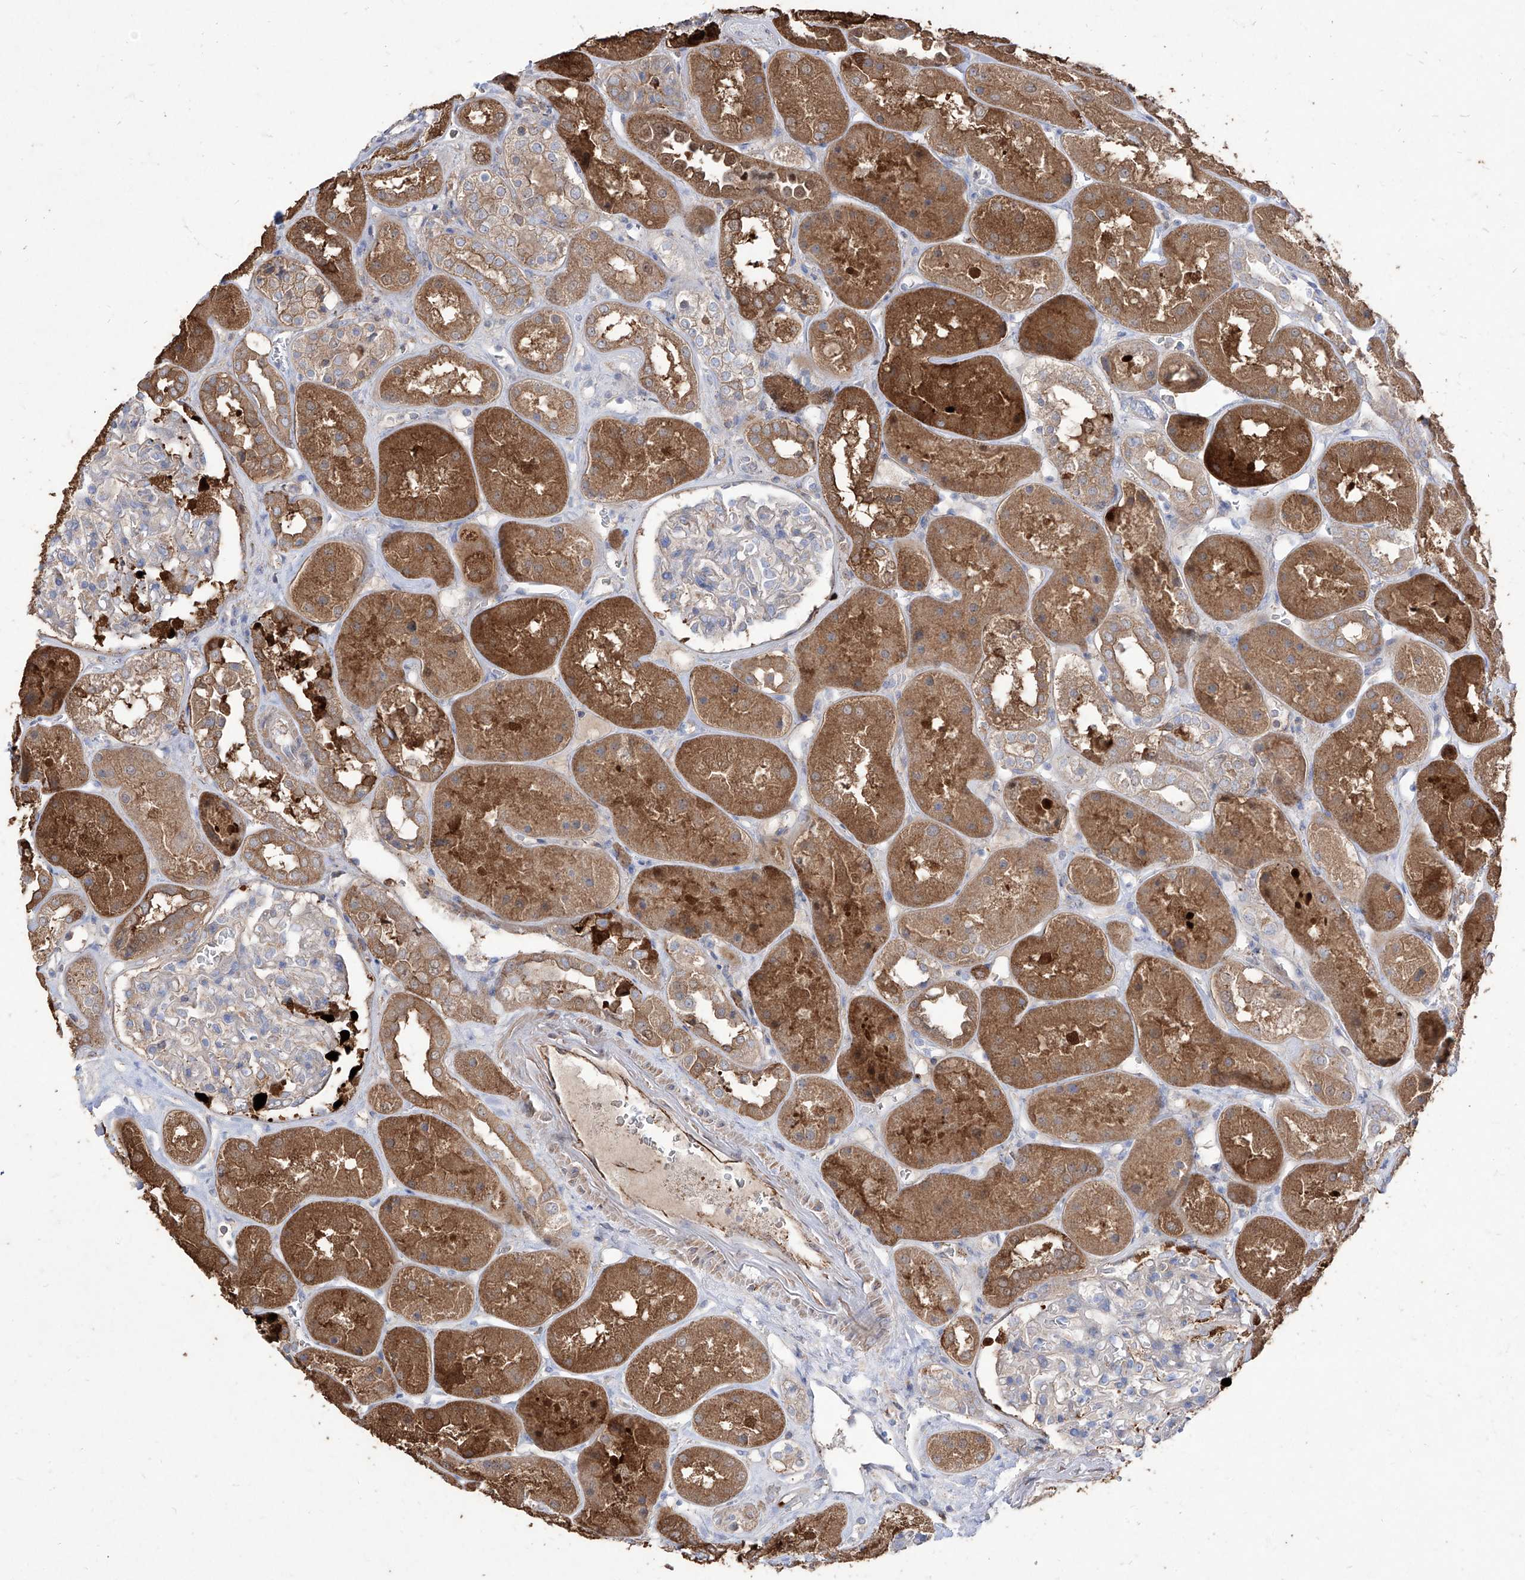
{"staining": {"intensity": "negative", "quantity": "none", "location": "none"}, "tissue": "kidney", "cell_type": "Cells in glomeruli", "image_type": "normal", "snomed": [{"axis": "morphology", "description": "Normal tissue, NOS"}, {"axis": "topography", "description": "Kidney"}], "caption": "Immunohistochemistry image of normal kidney: human kidney stained with DAB reveals no significant protein staining in cells in glomeruli.", "gene": "C1orf74", "patient": {"sex": "male", "age": 70}}